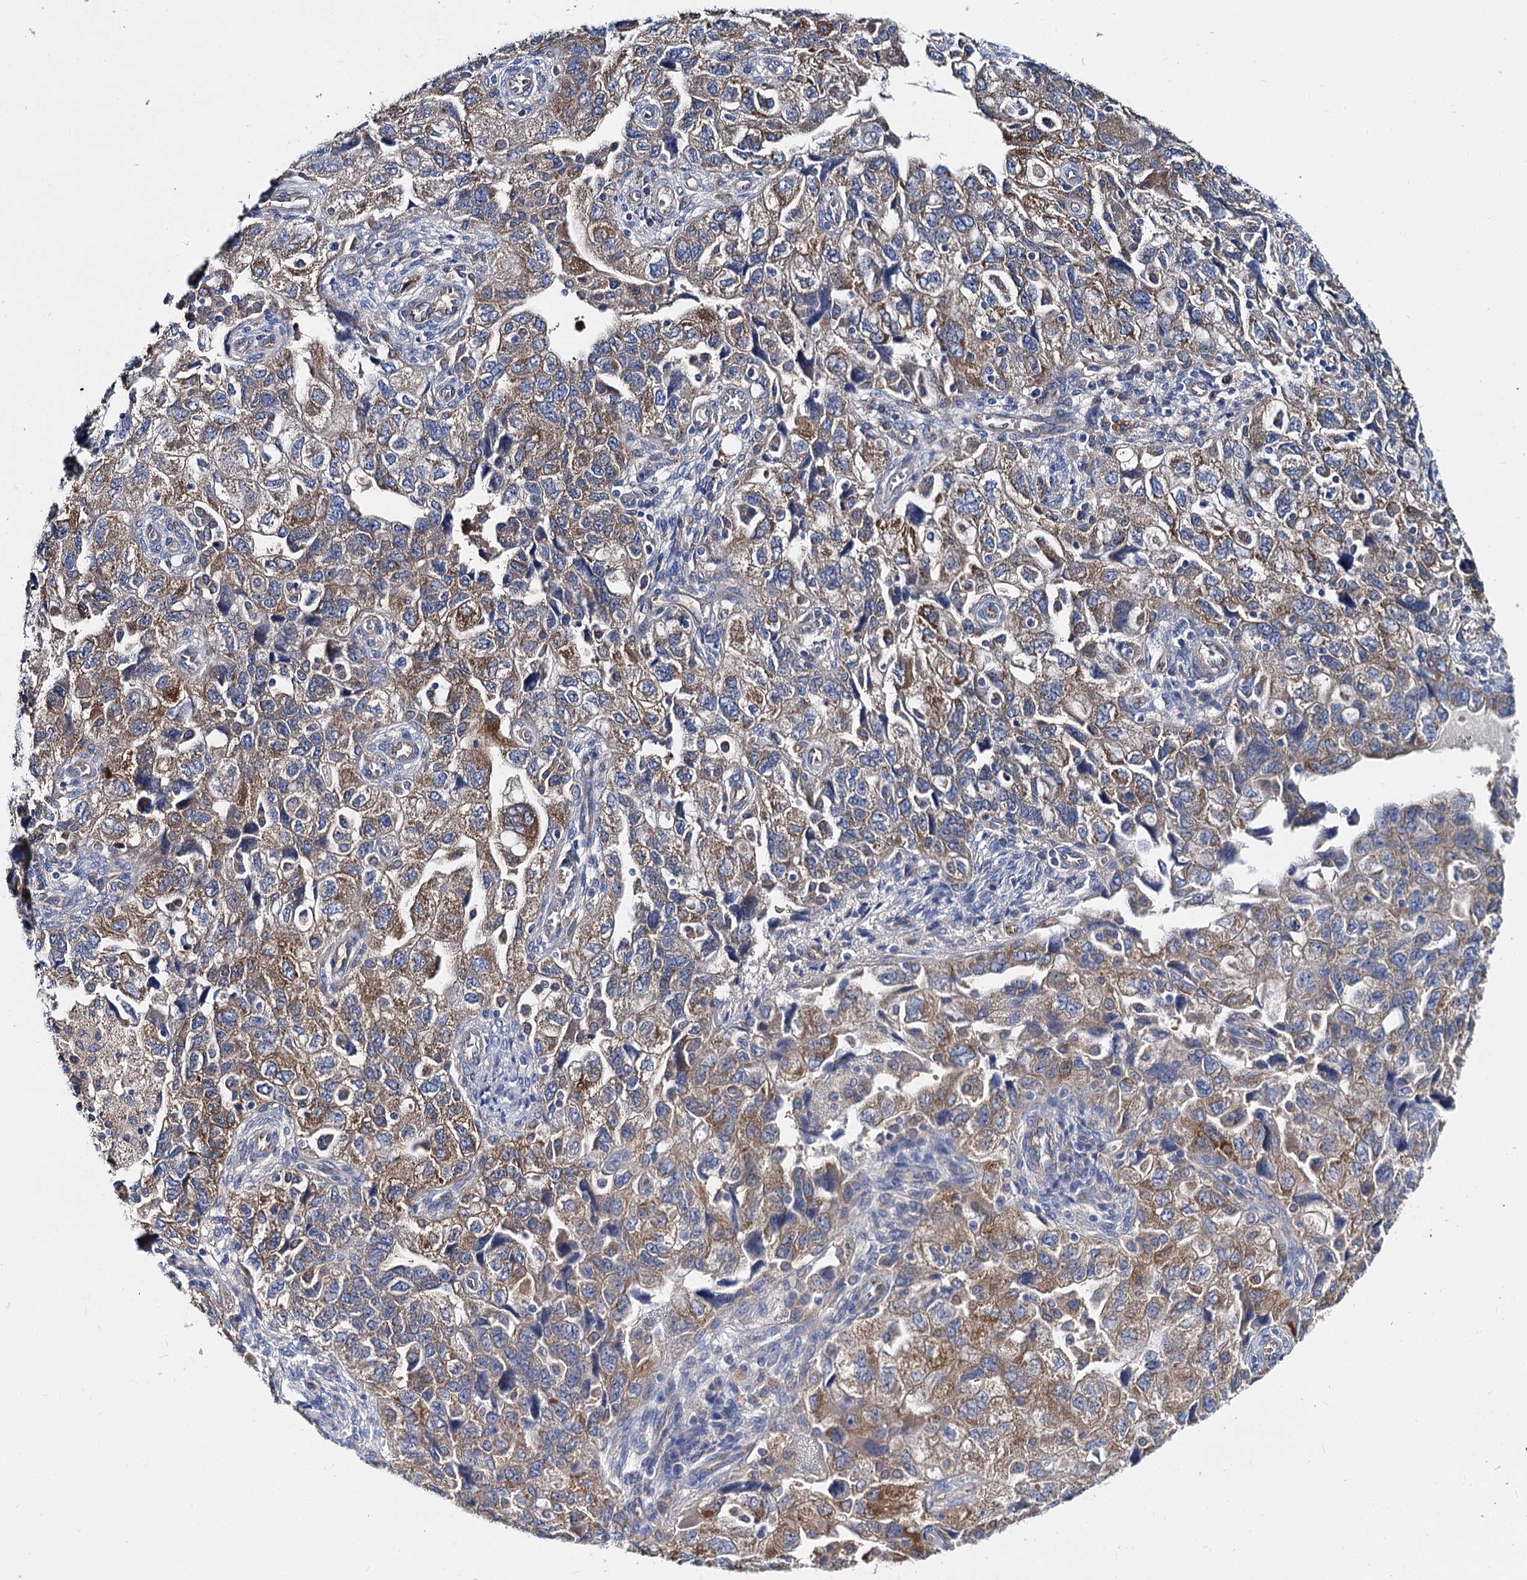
{"staining": {"intensity": "moderate", "quantity": ">75%", "location": "cytoplasmic/membranous"}, "tissue": "ovarian cancer", "cell_type": "Tumor cells", "image_type": "cancer", "snomed": [{"axis": "morphology", "description": "Carcinoma, NOS"}, {"axis": "morphology", "description": "Cystadenocarcinoma, serous, NOS"}, {"axis": "topography", "description": "Ovary"}], "caption": "IHC (DAB (3,3'-diaminobenzidine)) staining of human ovarian cancer demonstrates moderate cytoplasmic/membranous protein staining in approximately >75% of tumor cells. (DAB (3,3'-diaminobenzidine) IHC with brightfield microscopy, high magnification).", "gene": "QARS1", "patient": {"sex": "female", "age": 69}}